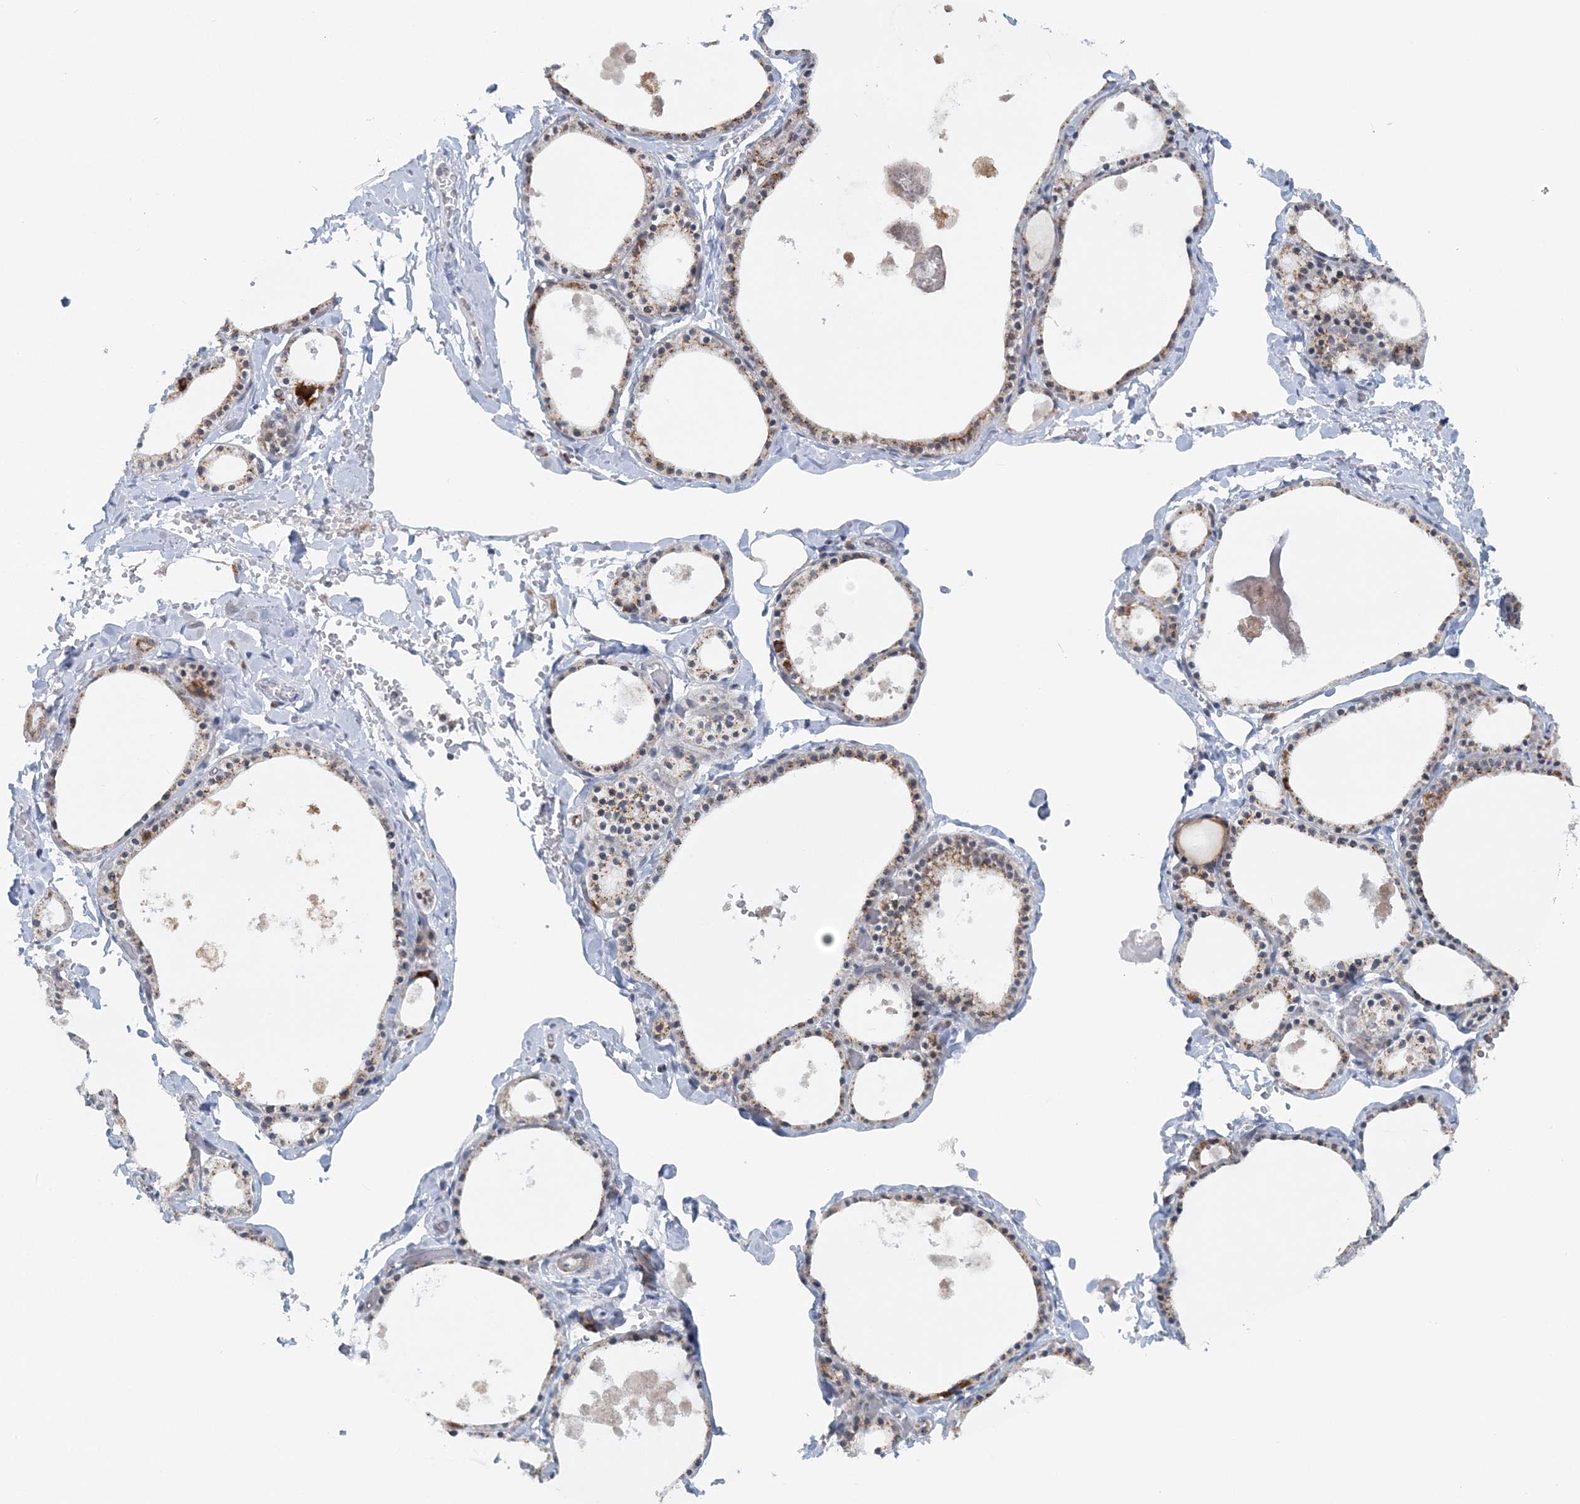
{"staining": {"intensity": "moderate", "quantity": "25%-75%", "location": "cytoplasmic/membranous"}, "tissue": "thyroid gland", "cell_type": "Glandular cells", "image_type": "normal", "snomed": [{"axis": "morphology", "description": "Normal tissue, NOS"}, {"axis": "topography", "description": "Thyroid gland"}], "caption": "Immunohistochemistry (IHC) photomicrograph of benign thyroid gland: human thyroid gland stained using immunohistochemistry reveals medium levels of moderate protein expression localized specifically in the cytoplasmic/membranous of glandular cells, appearing as a cytoplasmic/membranous brown color.", "gene": "RNF150", "patient": {"sex": "male", "age": 56}}